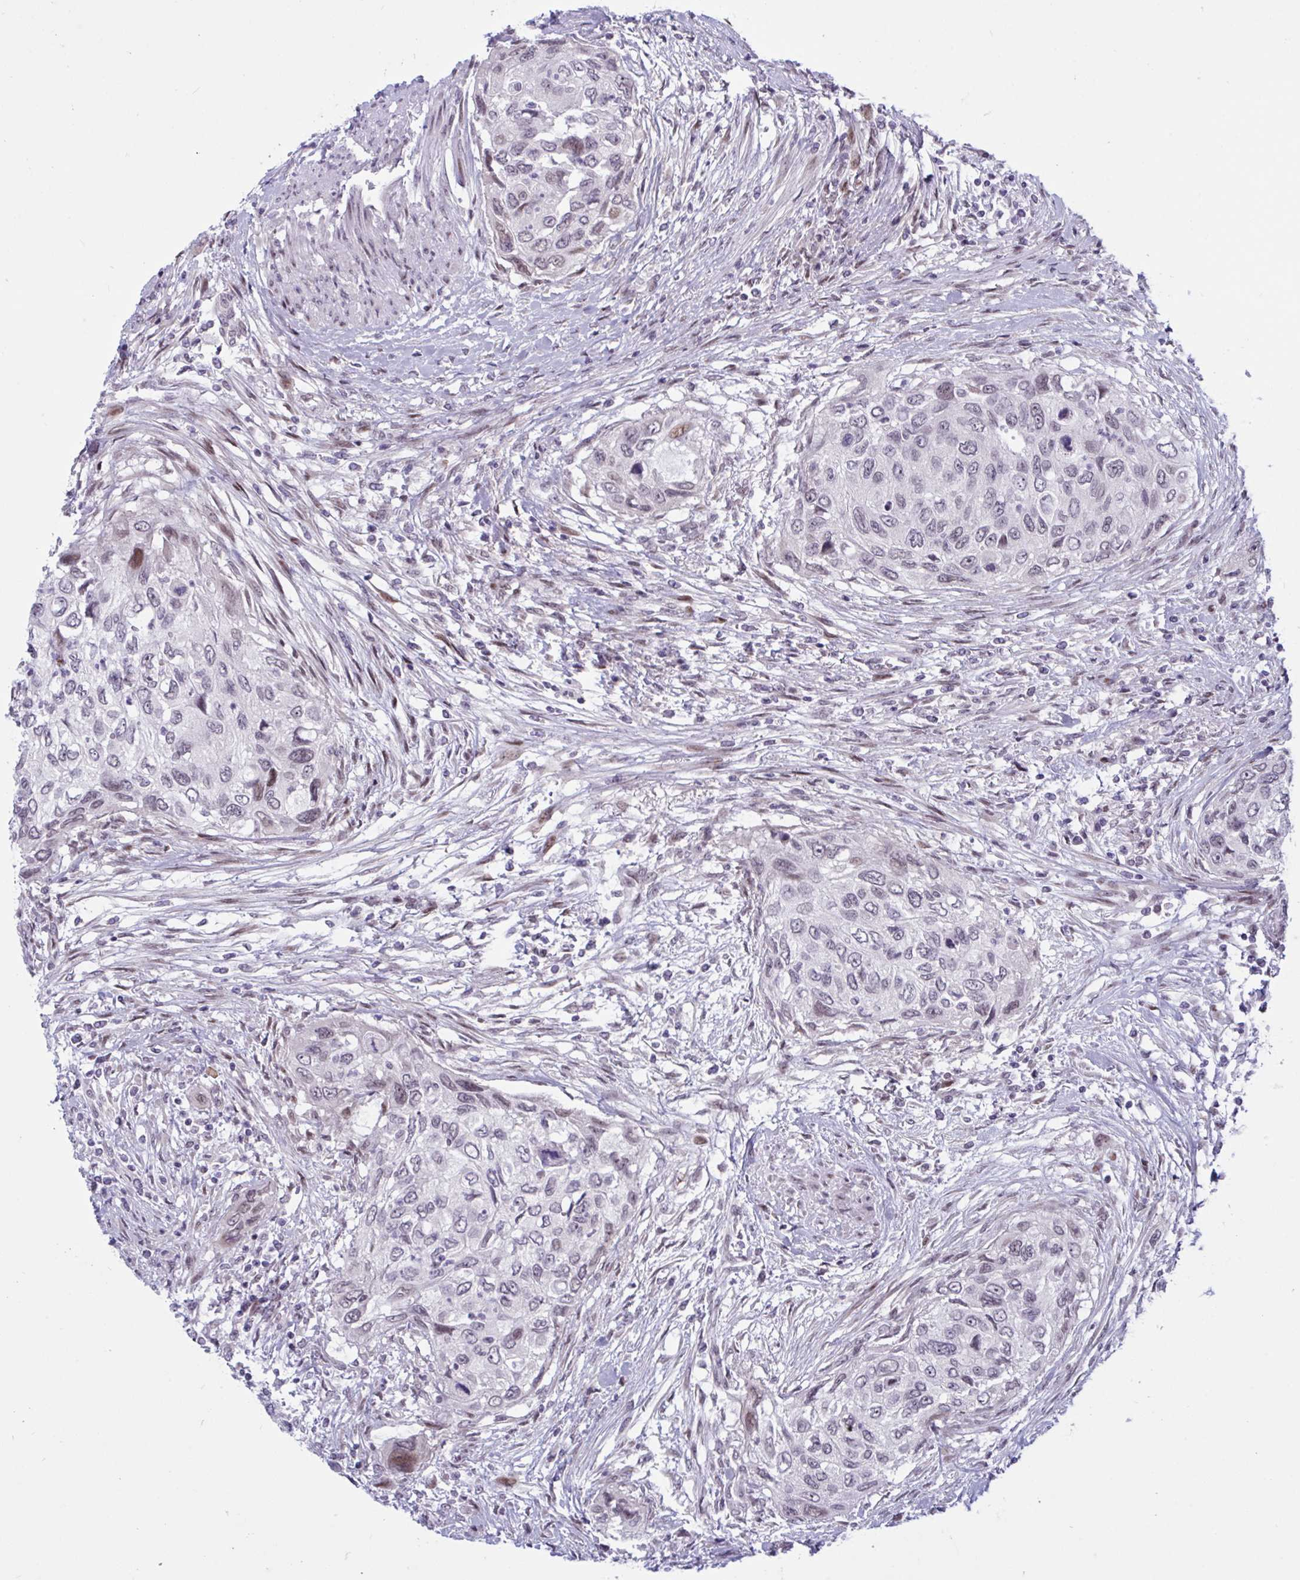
{"staining": {"intensity": "moderate", "quantity": "25%-75%", "location": "nuclear"}, "tissue": "urothelial cancer", "cell_type": "Tumor cells", "image_type": "cancer", "snomed": [{"axis": "morphology", "description": "Urothelial carcinoma, High grade"}, {"axis": "topography", "description": "Urinary bladder"}], "caption": "Urothelial cancer tissue exhibits moderate nuclear positivity in approximately 25%-75% of tumor cells", "gene": "TCEAL8", "patient": {"sex": "female", "age": 60}}